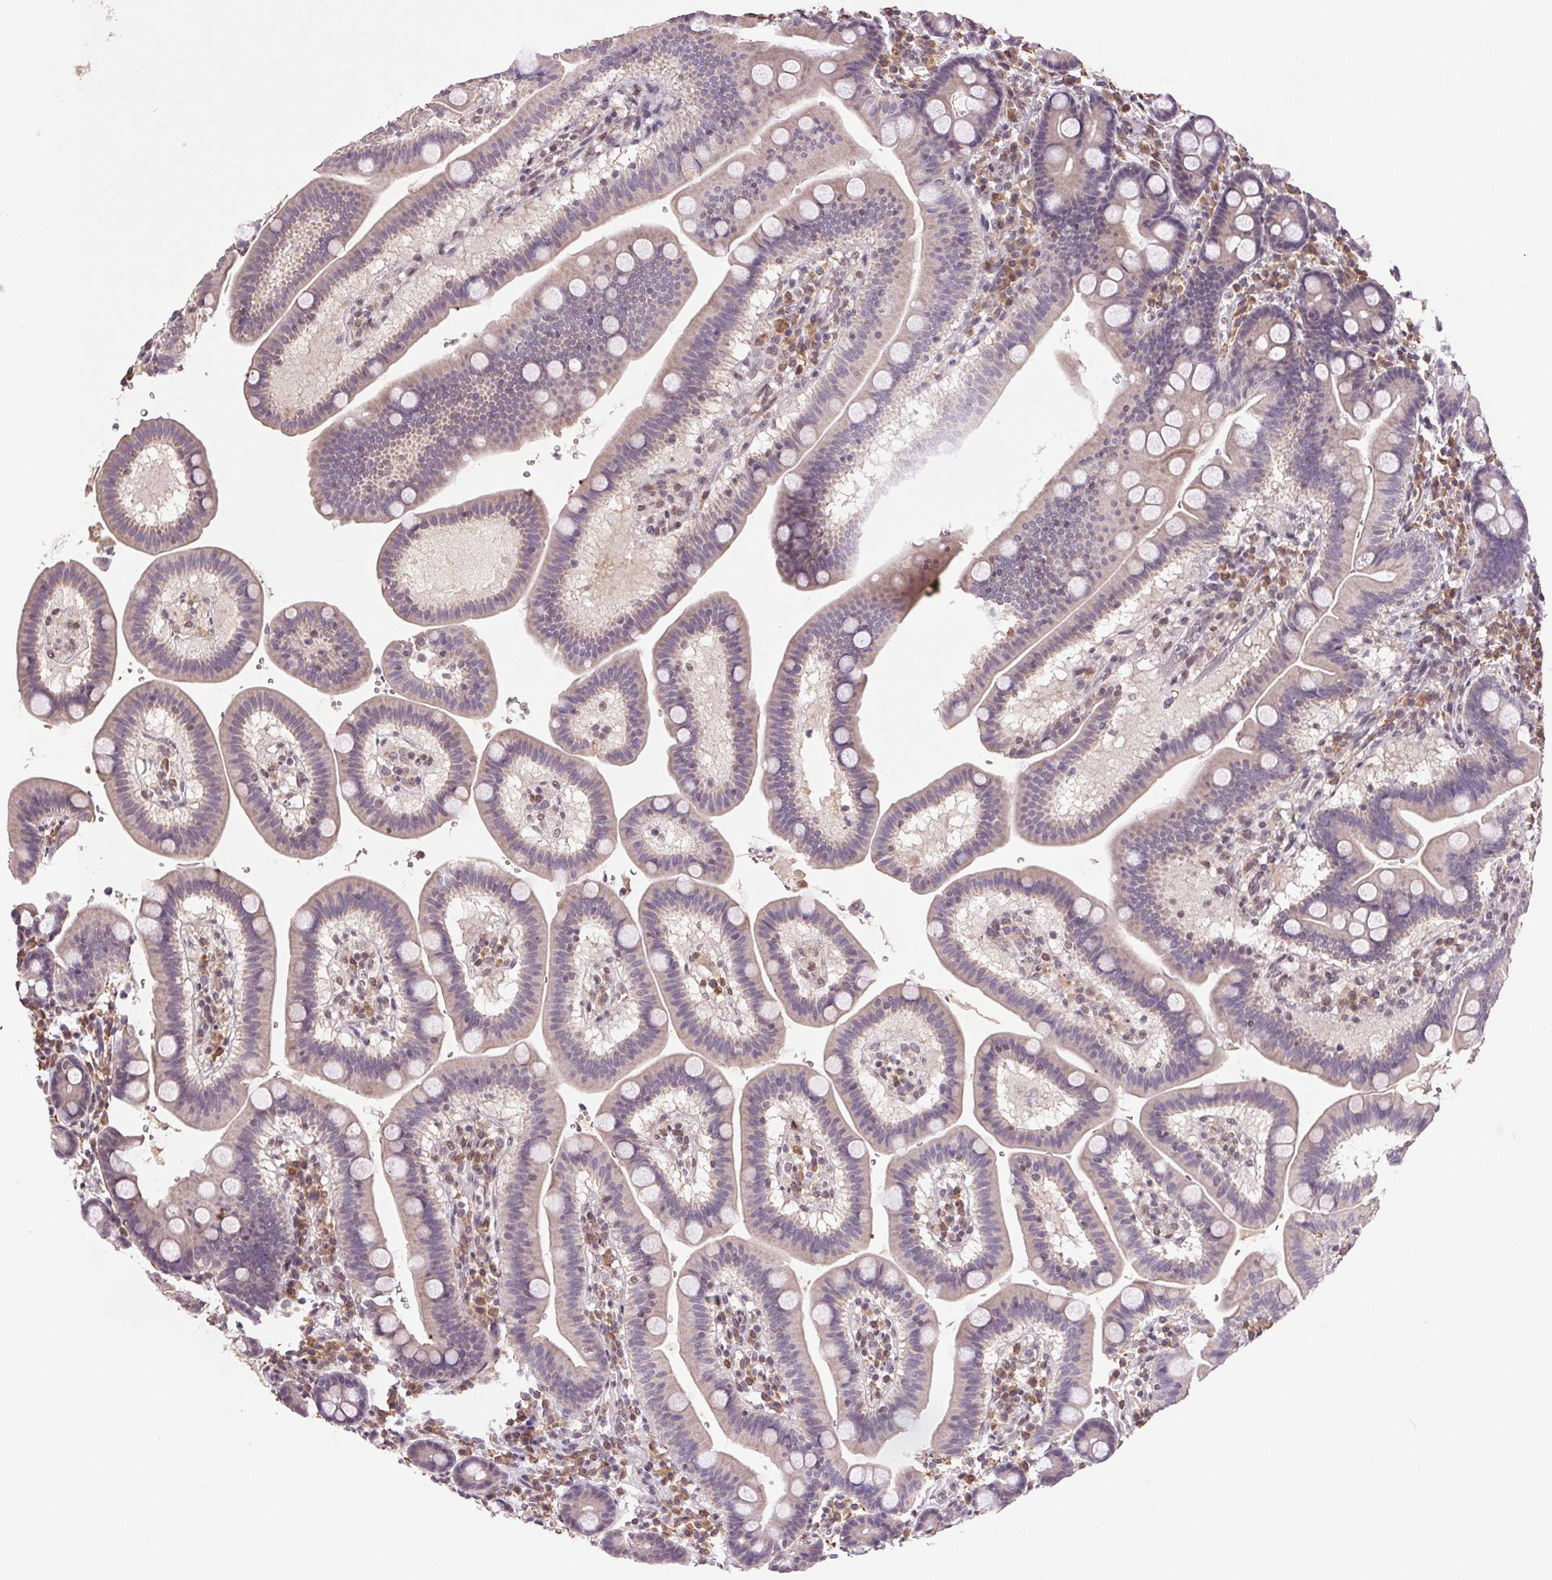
{"staining": {"intensity": "weak", "quantity": "<25%", "location": "nuclear"}, "tissue": "duodenum", "cell_type": "Glandular cells", "image_type": "normal", "snomed": [{"axis": "morphology", "description": "Normal tissue, NOS"}, {"axis": "topography", "description": "Duodenum"}], "caption": "Immunohistochemistry of normal human duodenum reveals no staining in glandular cells.", "gene": "ZBTB4", "patient": {"sex": "male", "age": 59}}